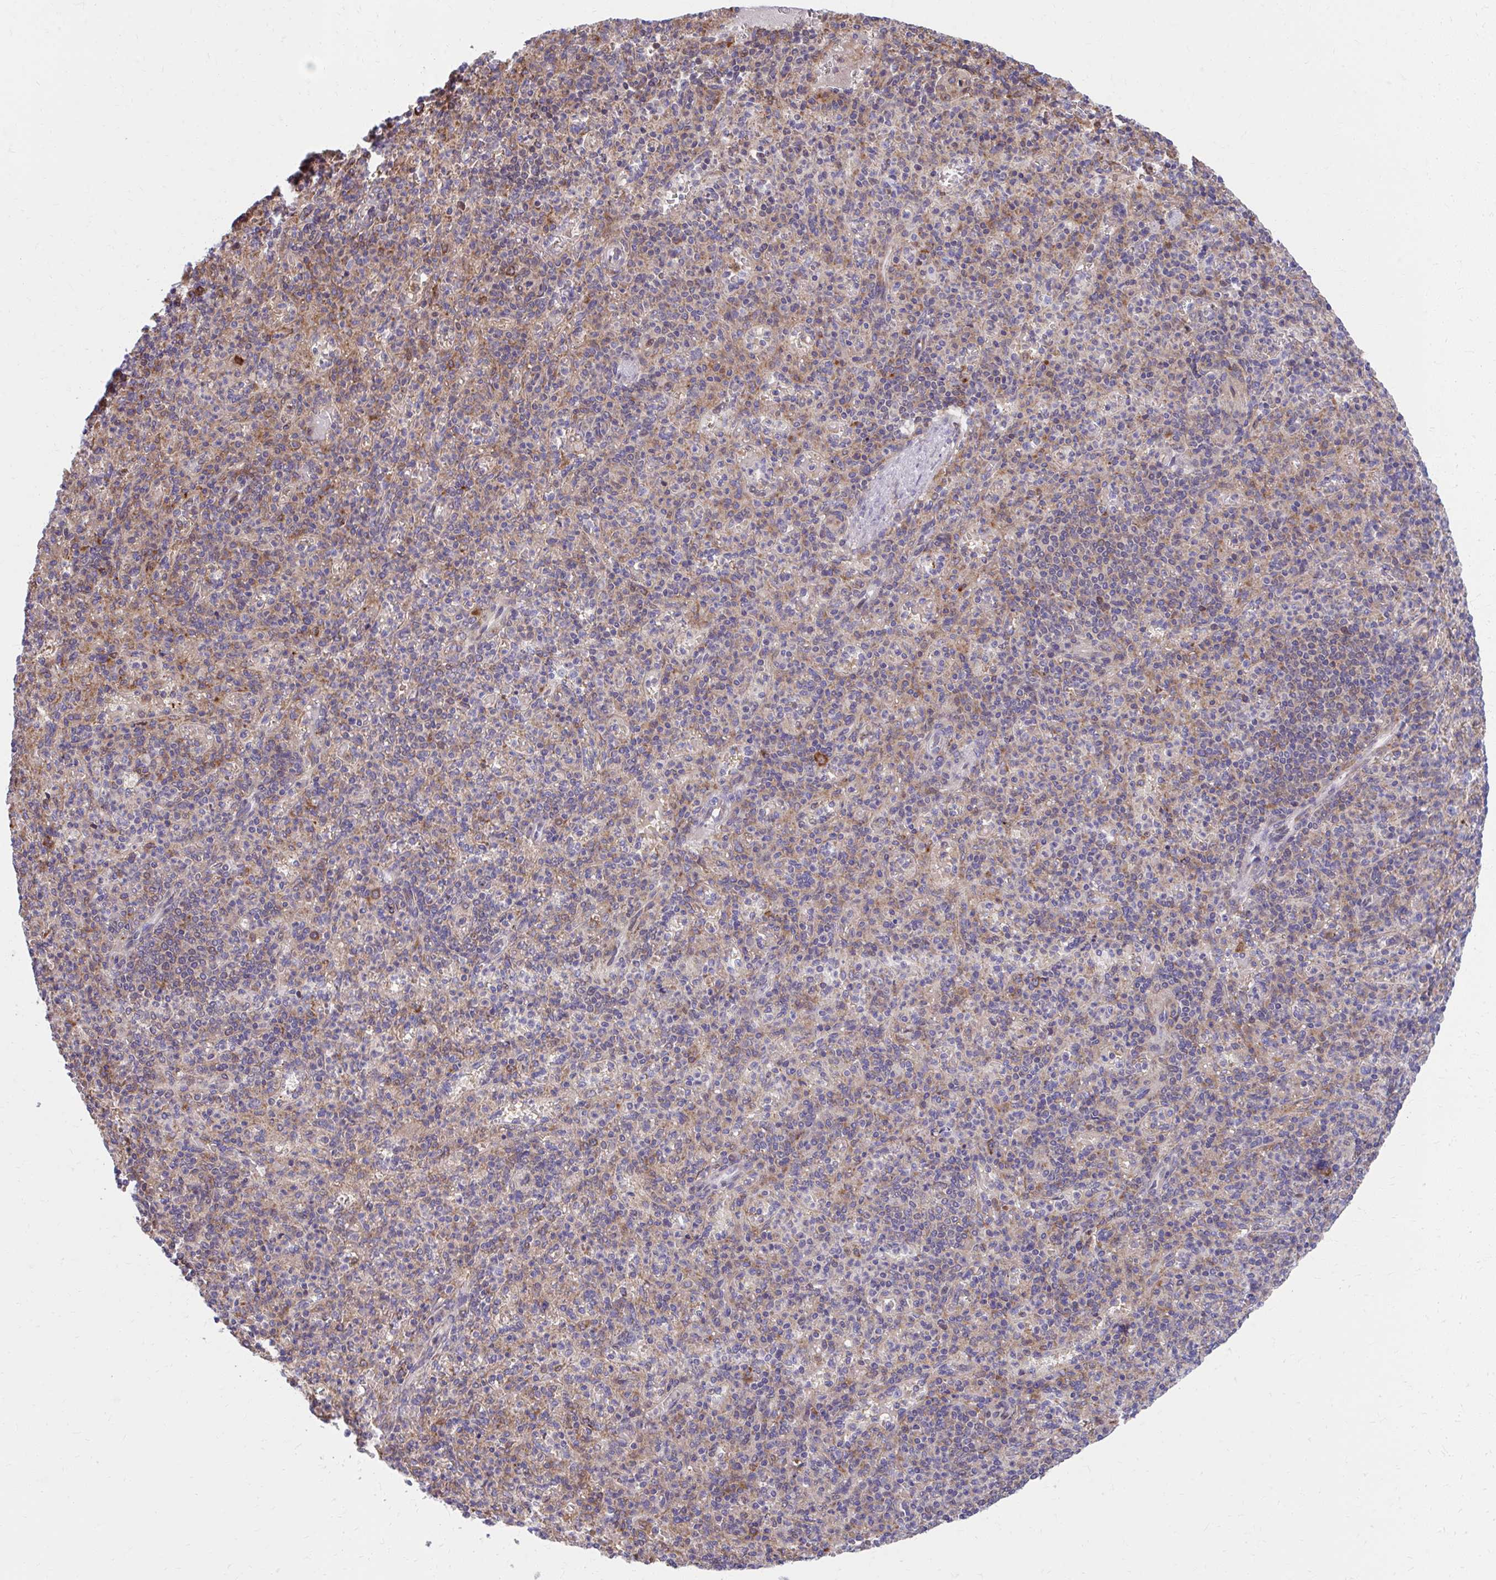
{"staining": {"intensity": "moderate", "quantity": "<25%", "location": "cytoplasmic/membranous"}, "tissue": "spleen", "cell_type": "Cells in red pulp", "image_type": "normal", "snomed": [{"axis": "morphology", "description": "Normal tissue, NOS"}, {"axis": "topography", "description": "Spleen"}], "caption": "Spleen stained with a brown dye reveals moderate cytoplasmic/membranous positive expression in approximately <25% of cells in red pulp.", "gene": "ZNF778", "patient": {"sex": "female", "age": 74}}